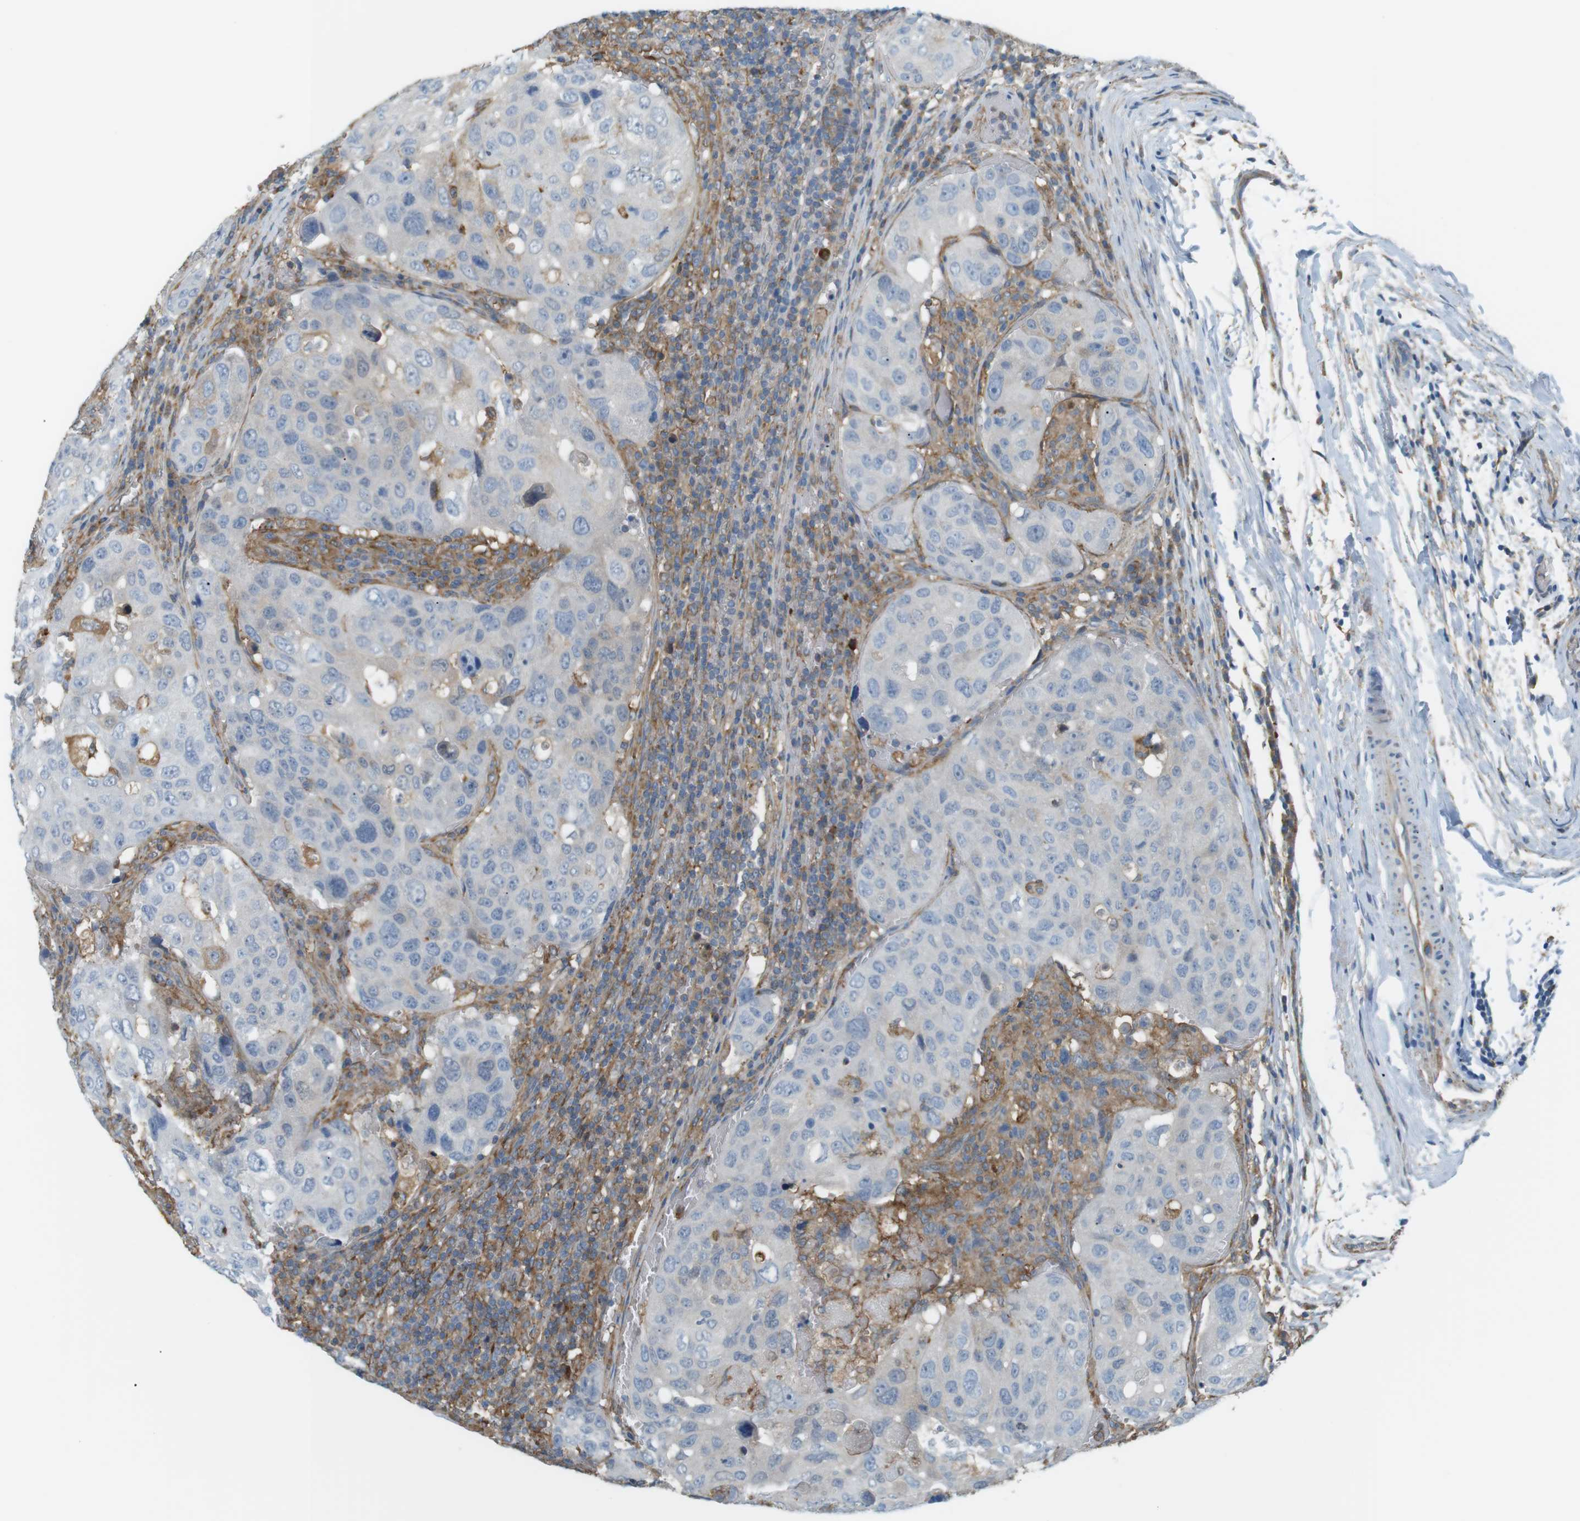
{"staining": {"intensity": "negative", "quantity": "none", "location": "none"}, "tissue": "urothelial cancer", "cell_type": "Tumor cells", "image_type": "cancer", "snomed": [{"axis": "morphology", "description": "Urothelial carcinoma, High grade"}, {"axis": "topography", "description": "Lymph node"}, {"axis": "topography", "description": "Urinary bladder"}], "caption": "Urothelial carcinoma (high-grade) was stained to show a protein in brown. There is no significant staining in tumor cells.", "gene": "PEPD", "patient": {"sex": "male", "age": 51}}